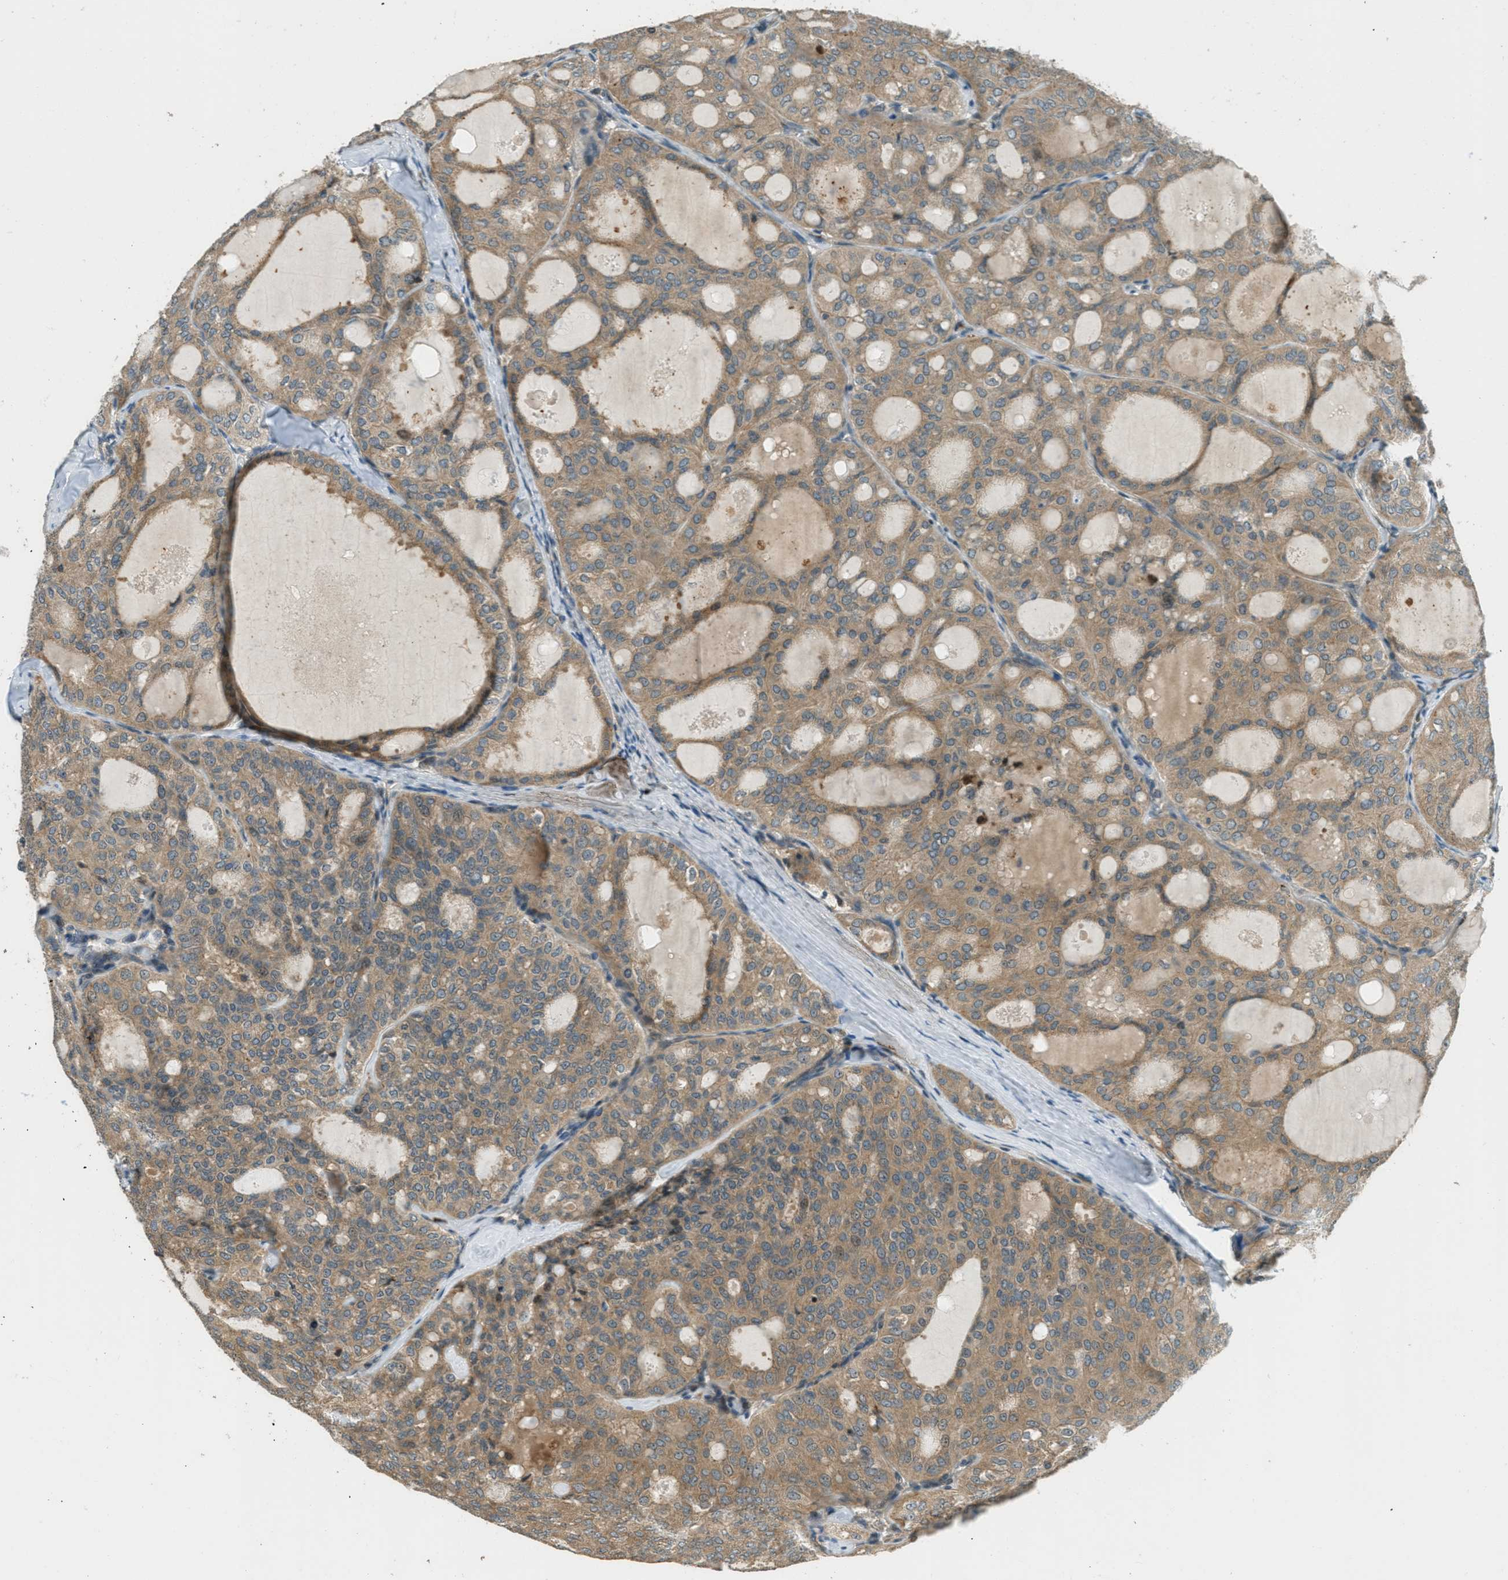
{"staining": {"intensity": "moderate", "quantity": ">75%", "location": "cytoplasmic/membranous"}, "tissue": "thyroid cancer", "cell_type": "Tumor cells", "image_type": "cancer", "snomed": [{"axis": "morphology", "description": "Follicular adenoma carcinoma, NOS"}, {"axis": "topography", "description": "Thyroid gland"}], "caption": "This is a photomicrograph of immunohistochemistry (IHC) staining of thyroid cancer, which shows moderate staining in the cytoplasmic/membranous of tumor cells.", "gene": "PTPN23", "patient": {"sex": "male", "age": 75}}